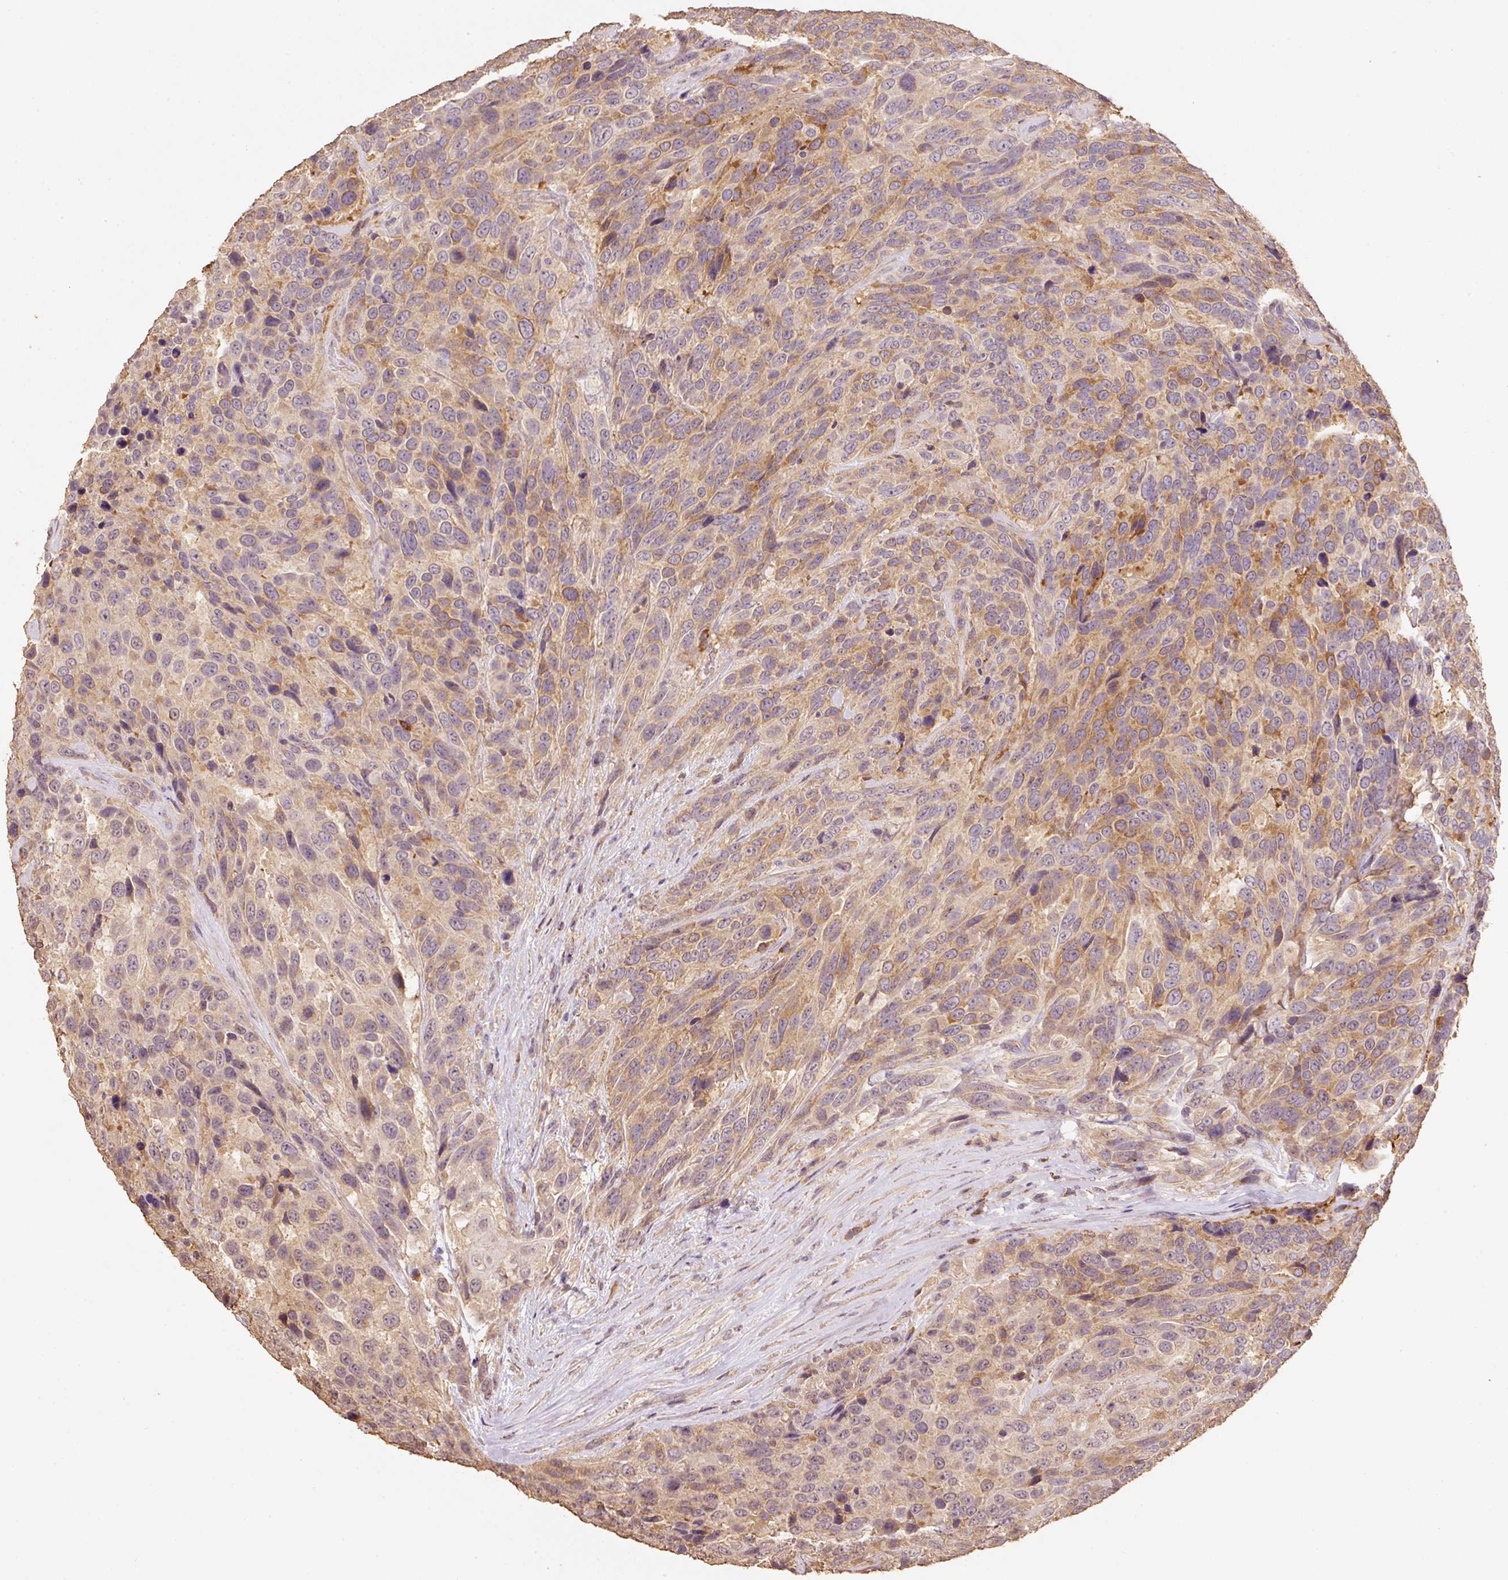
{"staining": {"intensity": "moderate", "quantity": "25%-75%", "location": "cytoplasmic/membranous"}, "tissue": "urothelial cancer", "cell_type": "Tumor cells", "image_type": "cancer", "snomed": [{"axis": "morphology", "description": "Urothelial carcinoma, High grade"}, {"axis": "topography", "description": "Urinary bladder"}], "caption": "Immunohistochemical staining of human urothelial carcinoma (high-grade) reveals moderate cytoplasmic/membranous protein positivity in about 25%-75% of tumor cells.", "gene": "HERC2", "patient": {"sex": "female", "age": 70}}